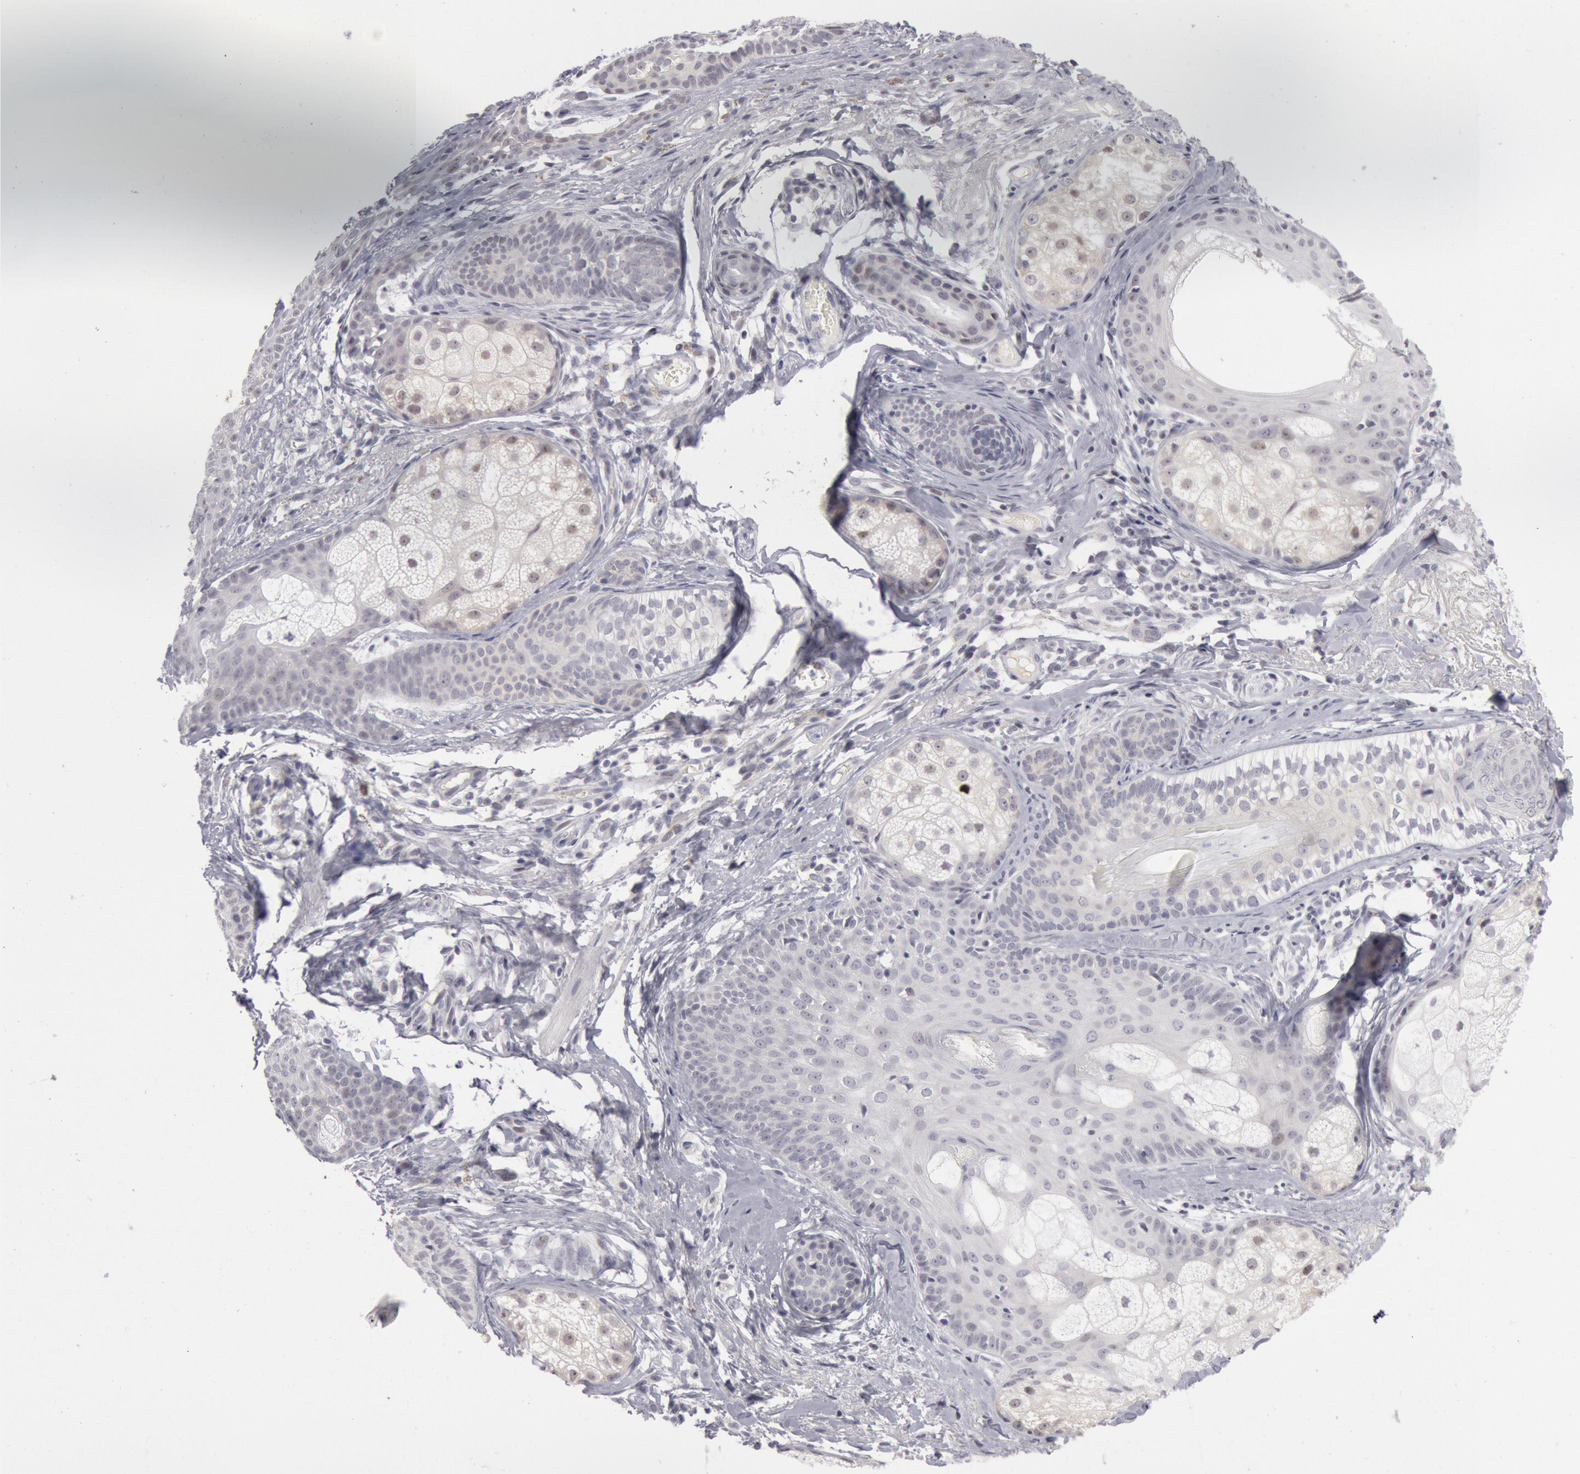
{"staining": {"intensity": "negative", "quantity": "none", "location": "none"}, "tissue": "skin cancer", "cell_type": "Tumor cells", "image_type": "cancer", "snomed": [{"axis": "morphology", "description": "Basal cell carcinoma"}, {"axis": "topography", "description": "Skin"}], "caption": "Immunohistochemistry (IHC) photomicrograph of human skin basal cell carcinoma stained for a protein (brown), which reveals no staining in tumor cells.", "gene": "JOSD1", "patient": {"sex": "male", "age": 63}}